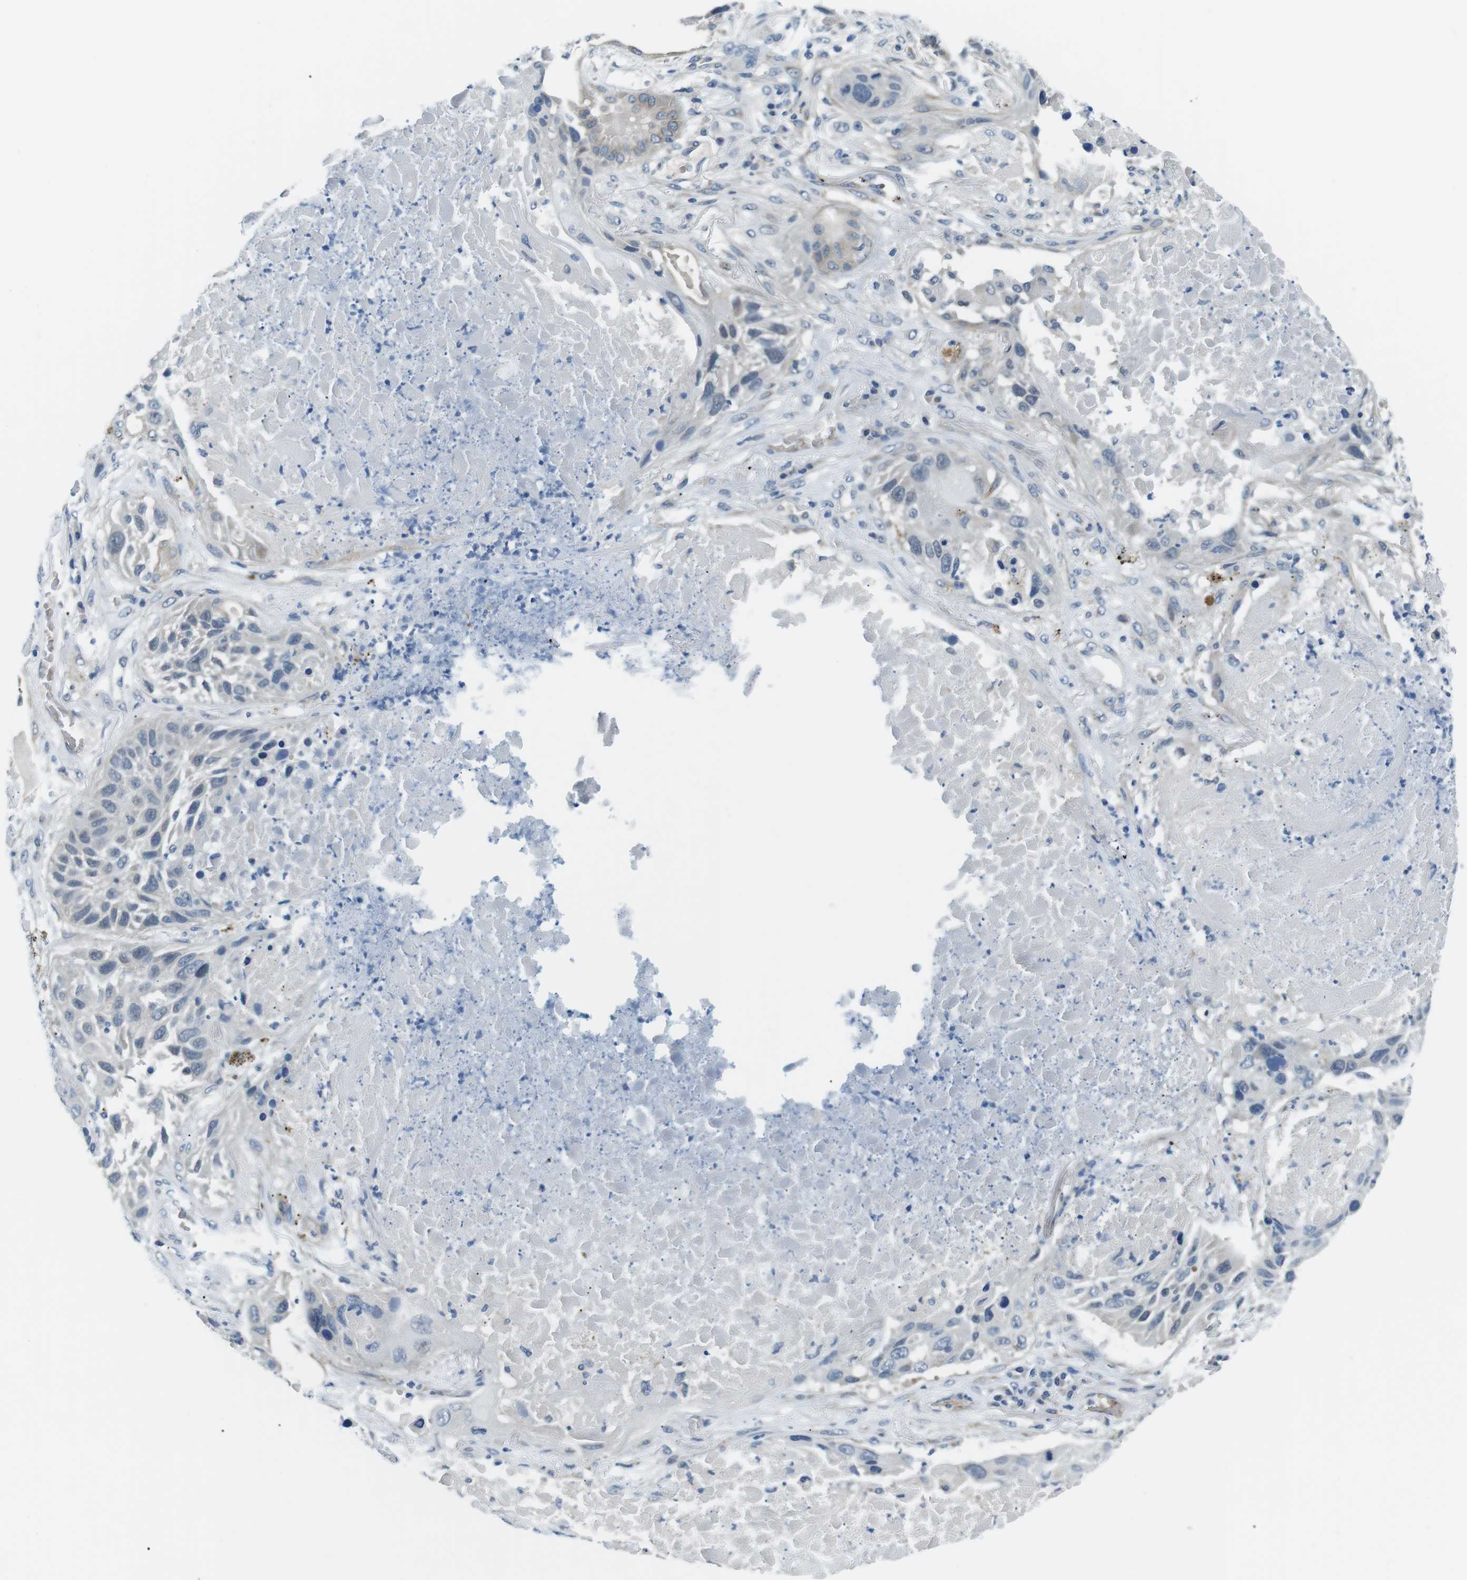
{"staining": {"intensity": "negative", "quantity": "none", "location": "none"}, "tissue": "lung cancer", "cell_type": "Tumor cells", "image_type": "cancer", "snomed": [{"axis": "morphology", "description": "Squamous cell carcinoma, NOS"}, {"axis": "topography", "description": "Lung"}], "caption": "Immunohistochemistry histopathology image of neoplastic tissue: human squamous cell carcinoma (lung) stained with DAB (3,3'-diaminobenzidine) reveals no significant protein positivity in tumor cells. Brightfield microscopy of immunohistochemistry (IHC) stained with DAB (brown) and hematoxylin (blue), captured at high magnification.", "gene": "WSCD1", "patient": {"sex": "male", "age": 57}}